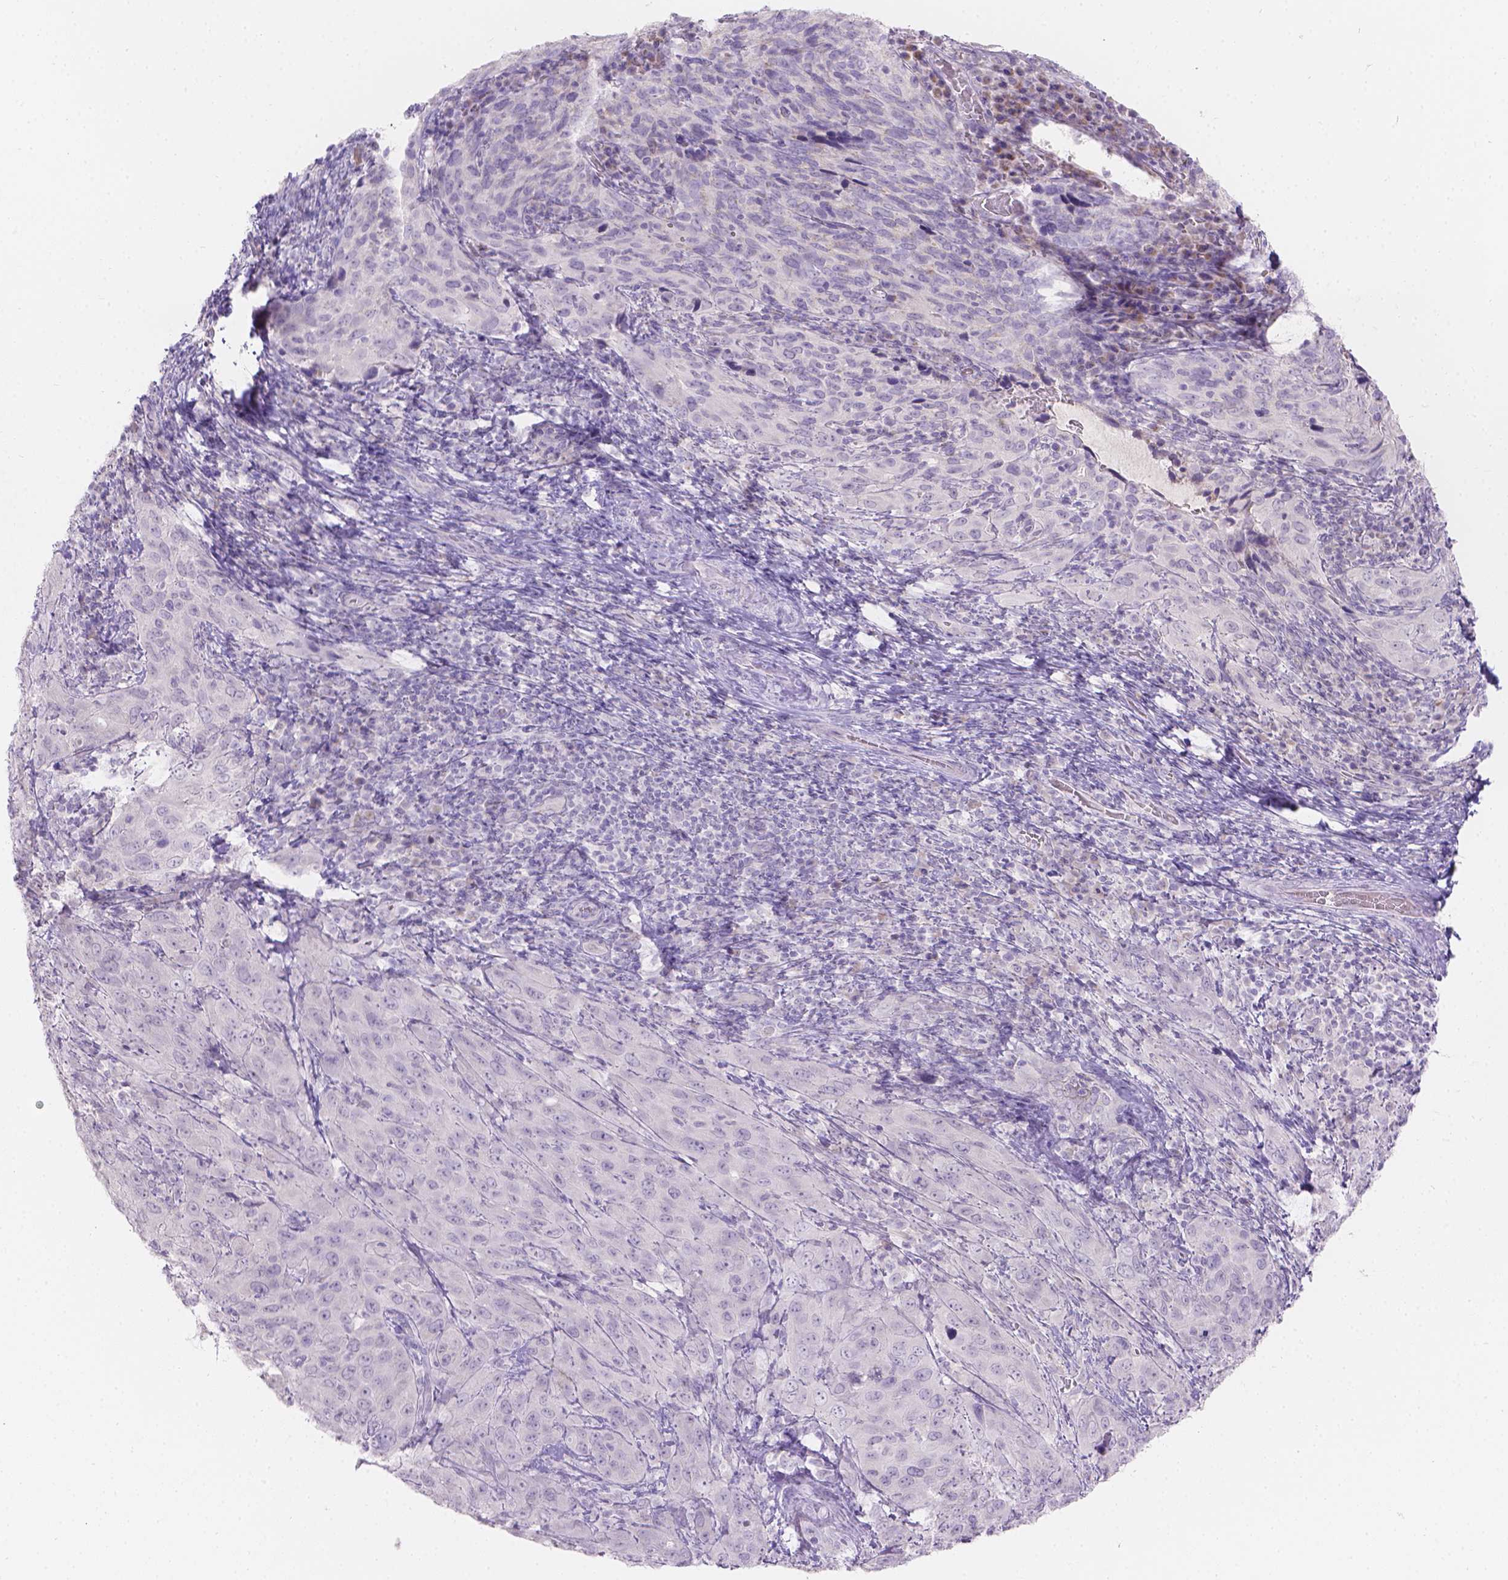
{"staining": {"intensity": "negative", "quantity": "none", "location": "none"}, "tissue": "cervical cancer", "cell_type": "Tumor cells", "image_type": "cancer", "snomed": [{"axis": "morphology", "description": "Normal tissue, NOS"}, {"axis": "morphology", "description": "Squamous cell carcinoma, NOS"}, {"axis": "topography", "description": "Cervix"}], "caption": "Tumor cells are negative for protein expression in human cervical cancer (squamous cell carcinoma).", "gene": "HTN3", "patient": {"sex": "female", "age": 51}}